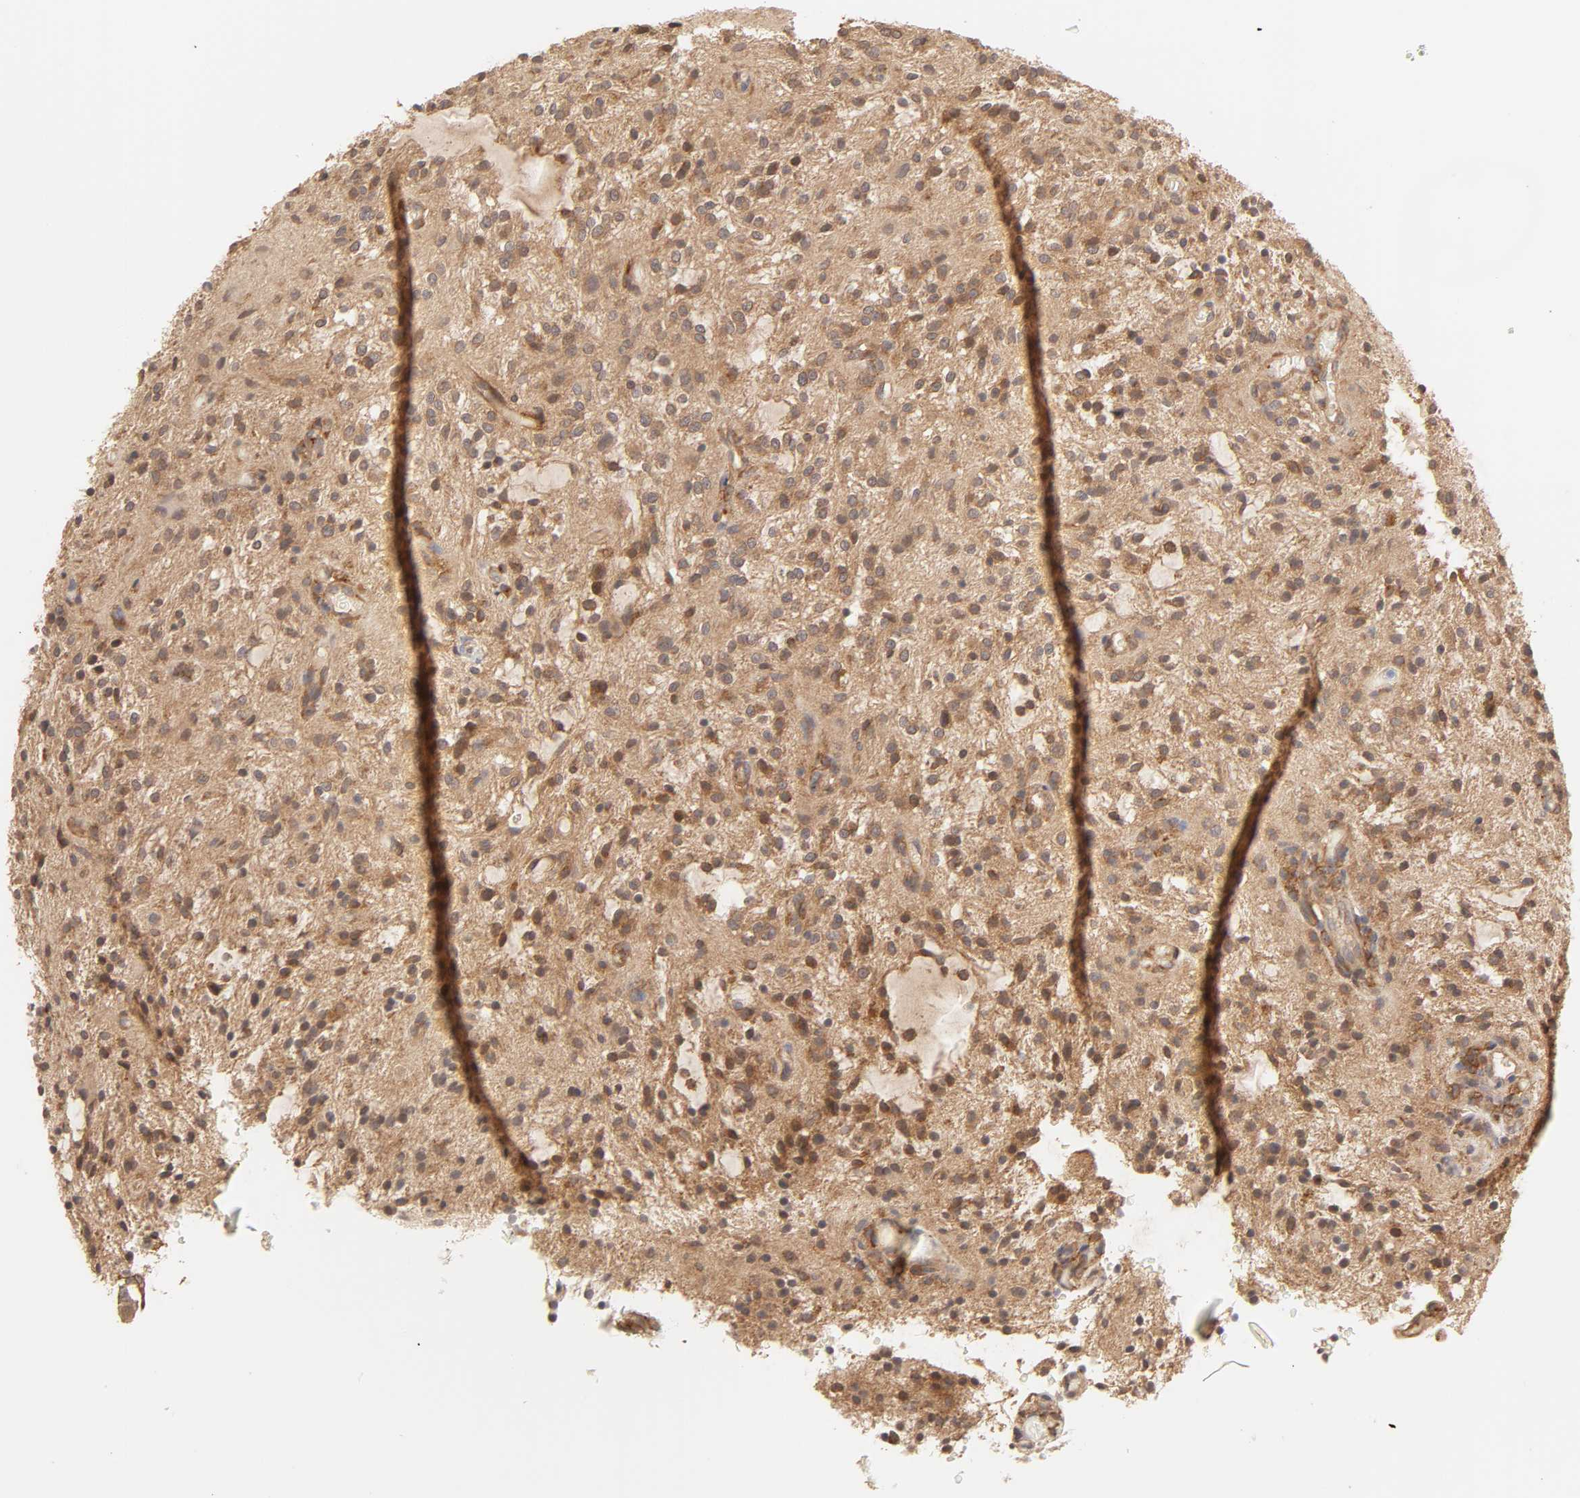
{"staining": {"intensity": "strong", "quantity": ">75%", "location": "cytoplasmic/membranous"}, "tissue": "glioma", "cell_type": "Tumor cells", "image_type": "cancer", "snomed": [{"axis": "morphology", "description": "Glioma, malignant, NOS"}, {"axis": "topography", "description": "Cerebellum"}], "caption": "Brown immunohistochemical staining in malignant glioma shows strong cytoplasmic/membranous expression in approximately >75% of tumor cells.", "gene": "EPS8", "patient": {"sex": "female", "age": 10}}